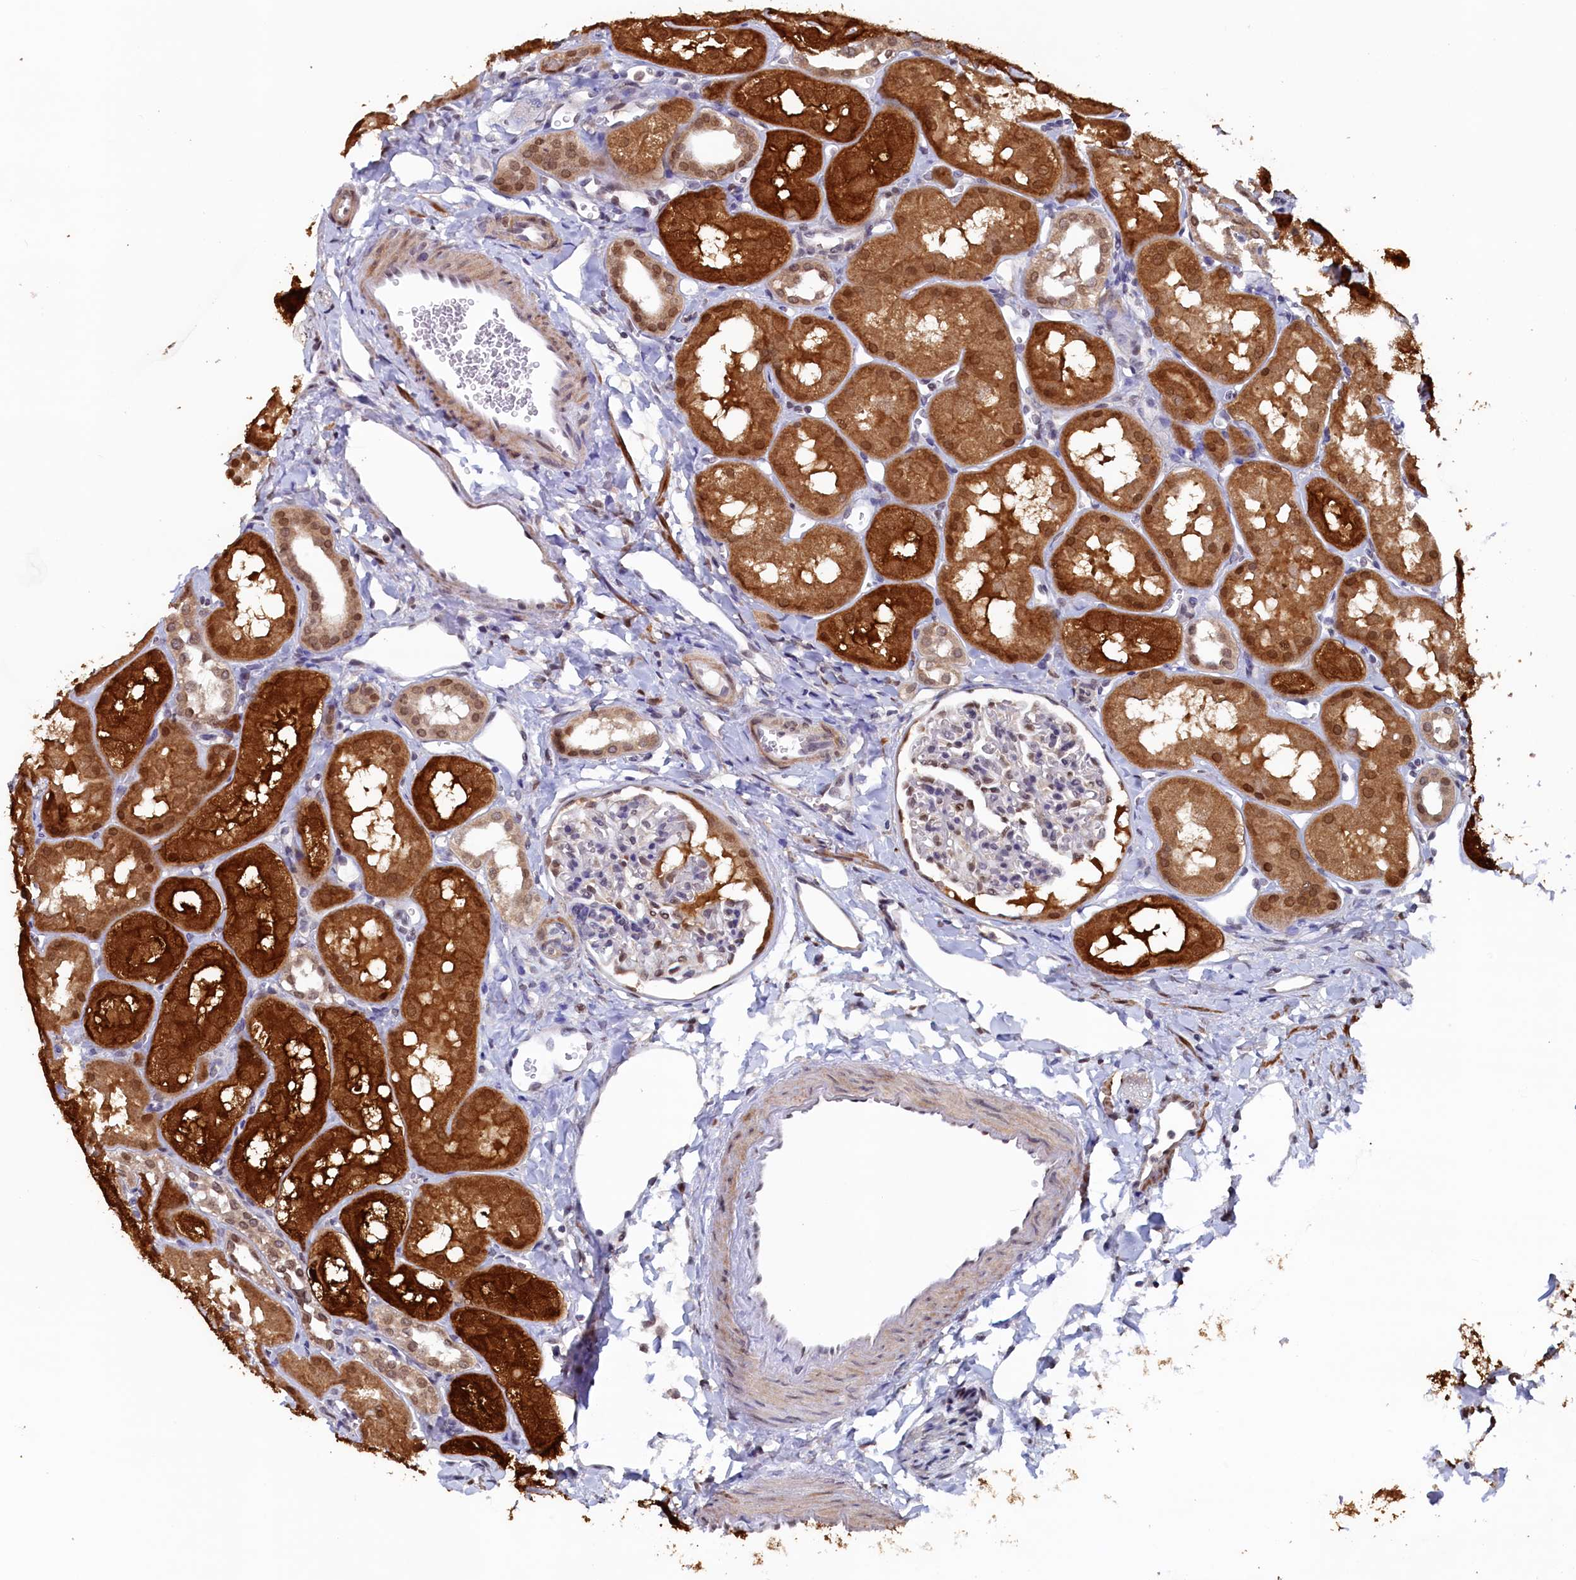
{"staining": {"intensity": "moderate", "quantity": "<25%", "location": "nuclear"}, "tissue": "kidney", "cell_type": "Cells in glomeruli", "image_type": "normal", "snomed": [{"axis": "morphology", "description": "Normal tissue, NOS"}, {"axis": "topography", "description": "Kidney"}, {"axis": "topography", "description": "Urinary bladder"}], "caption": "Kidney stained with DAB (3,3'-diaminobenzidine) immunohistochemistry (IHC) shows low levels of moderate nuclear expression in about <25% of cells in glomeruli.", "gene": "AHCY", "patient": {"sex": "male", "age": 16}}